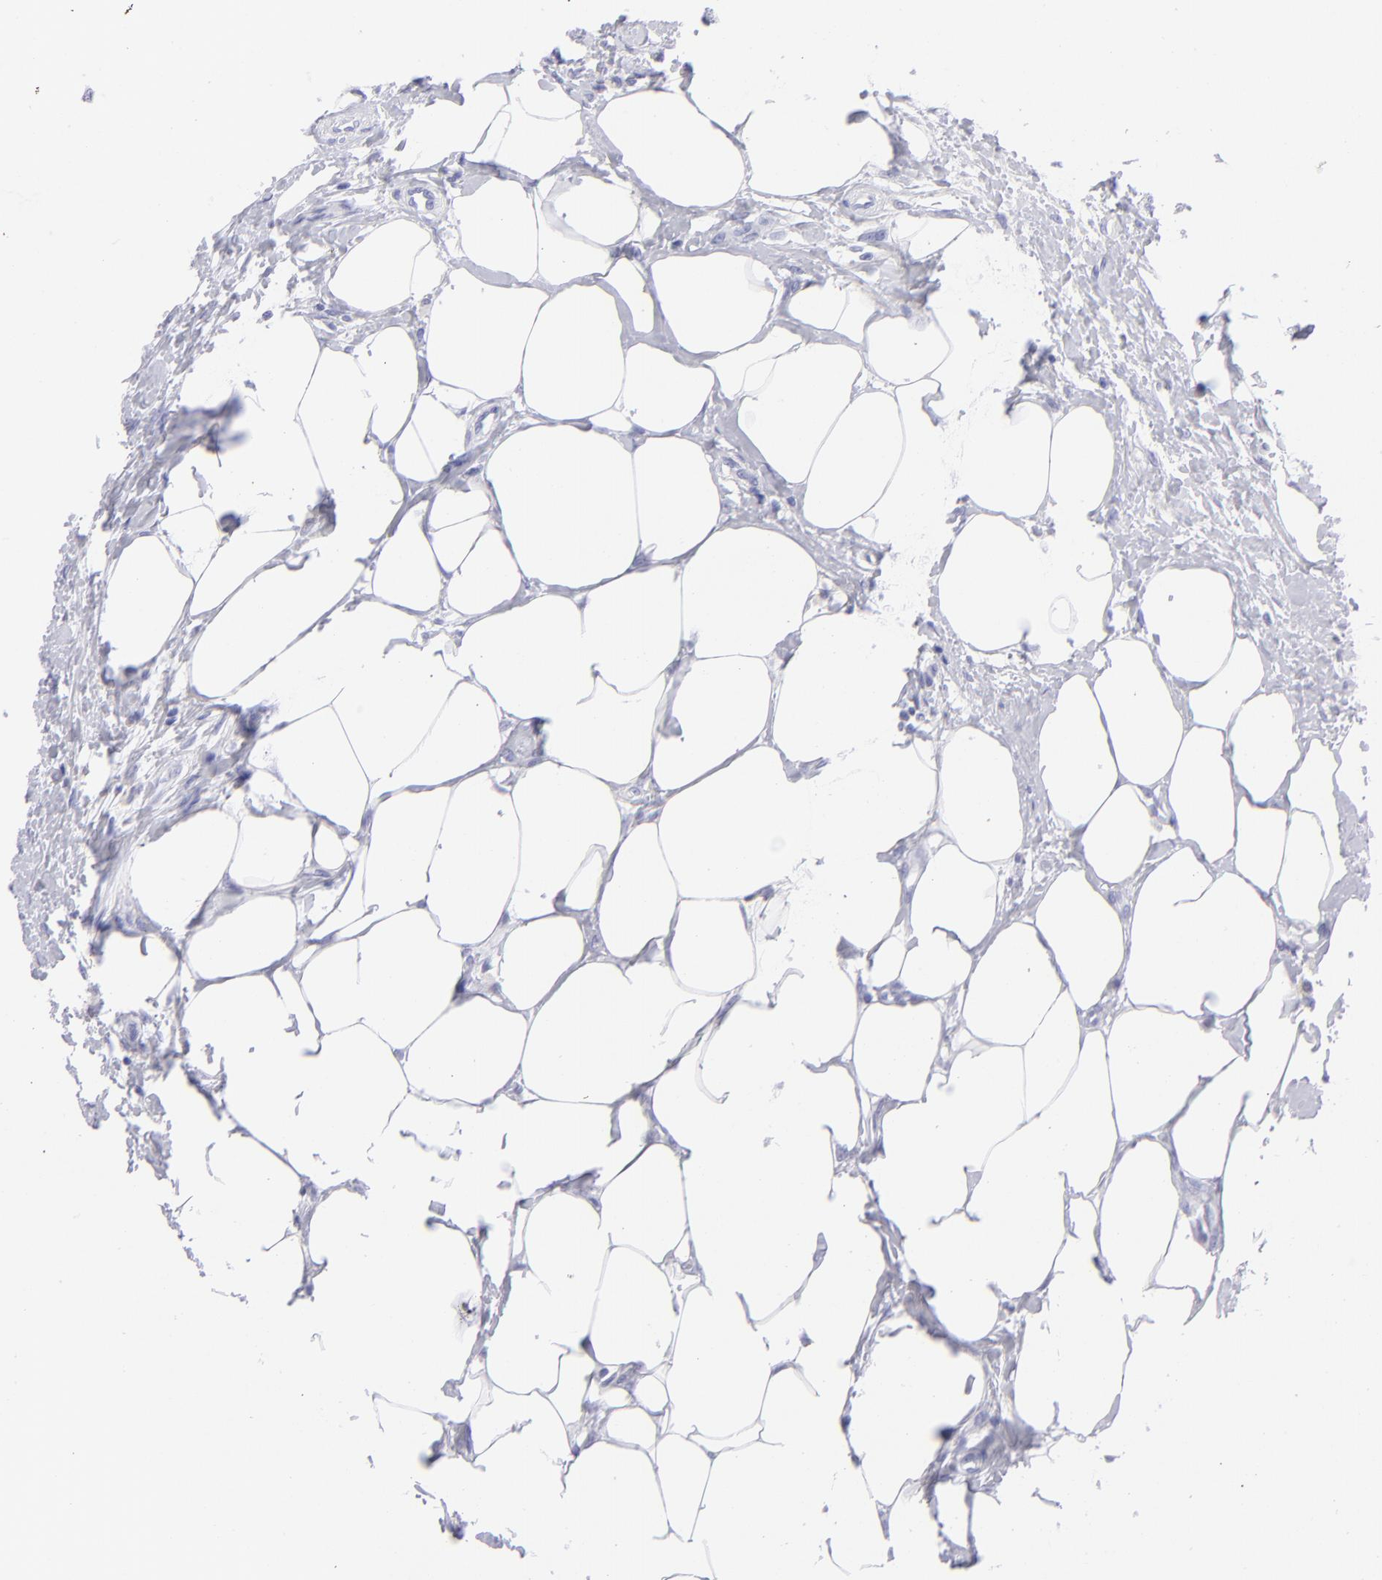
{"staining": {"intensity": "negative", "quantity": "none", "location": "none"}, "tissue": "urothelial cancer", "cell_type": "Tumor cells", "image_type": "cancer", "snomed": [{"axis": "morphology", "description": "Urothelial carcinoma, High grade"}, {"axis": "topography", "description": "Urinary bladder"}], "caption": "Tumor cells show no significant staining in high-grade urothelial carcinoma.", "gene": "SLC1A2", "patient": {"sex": "male", "age": 56}}